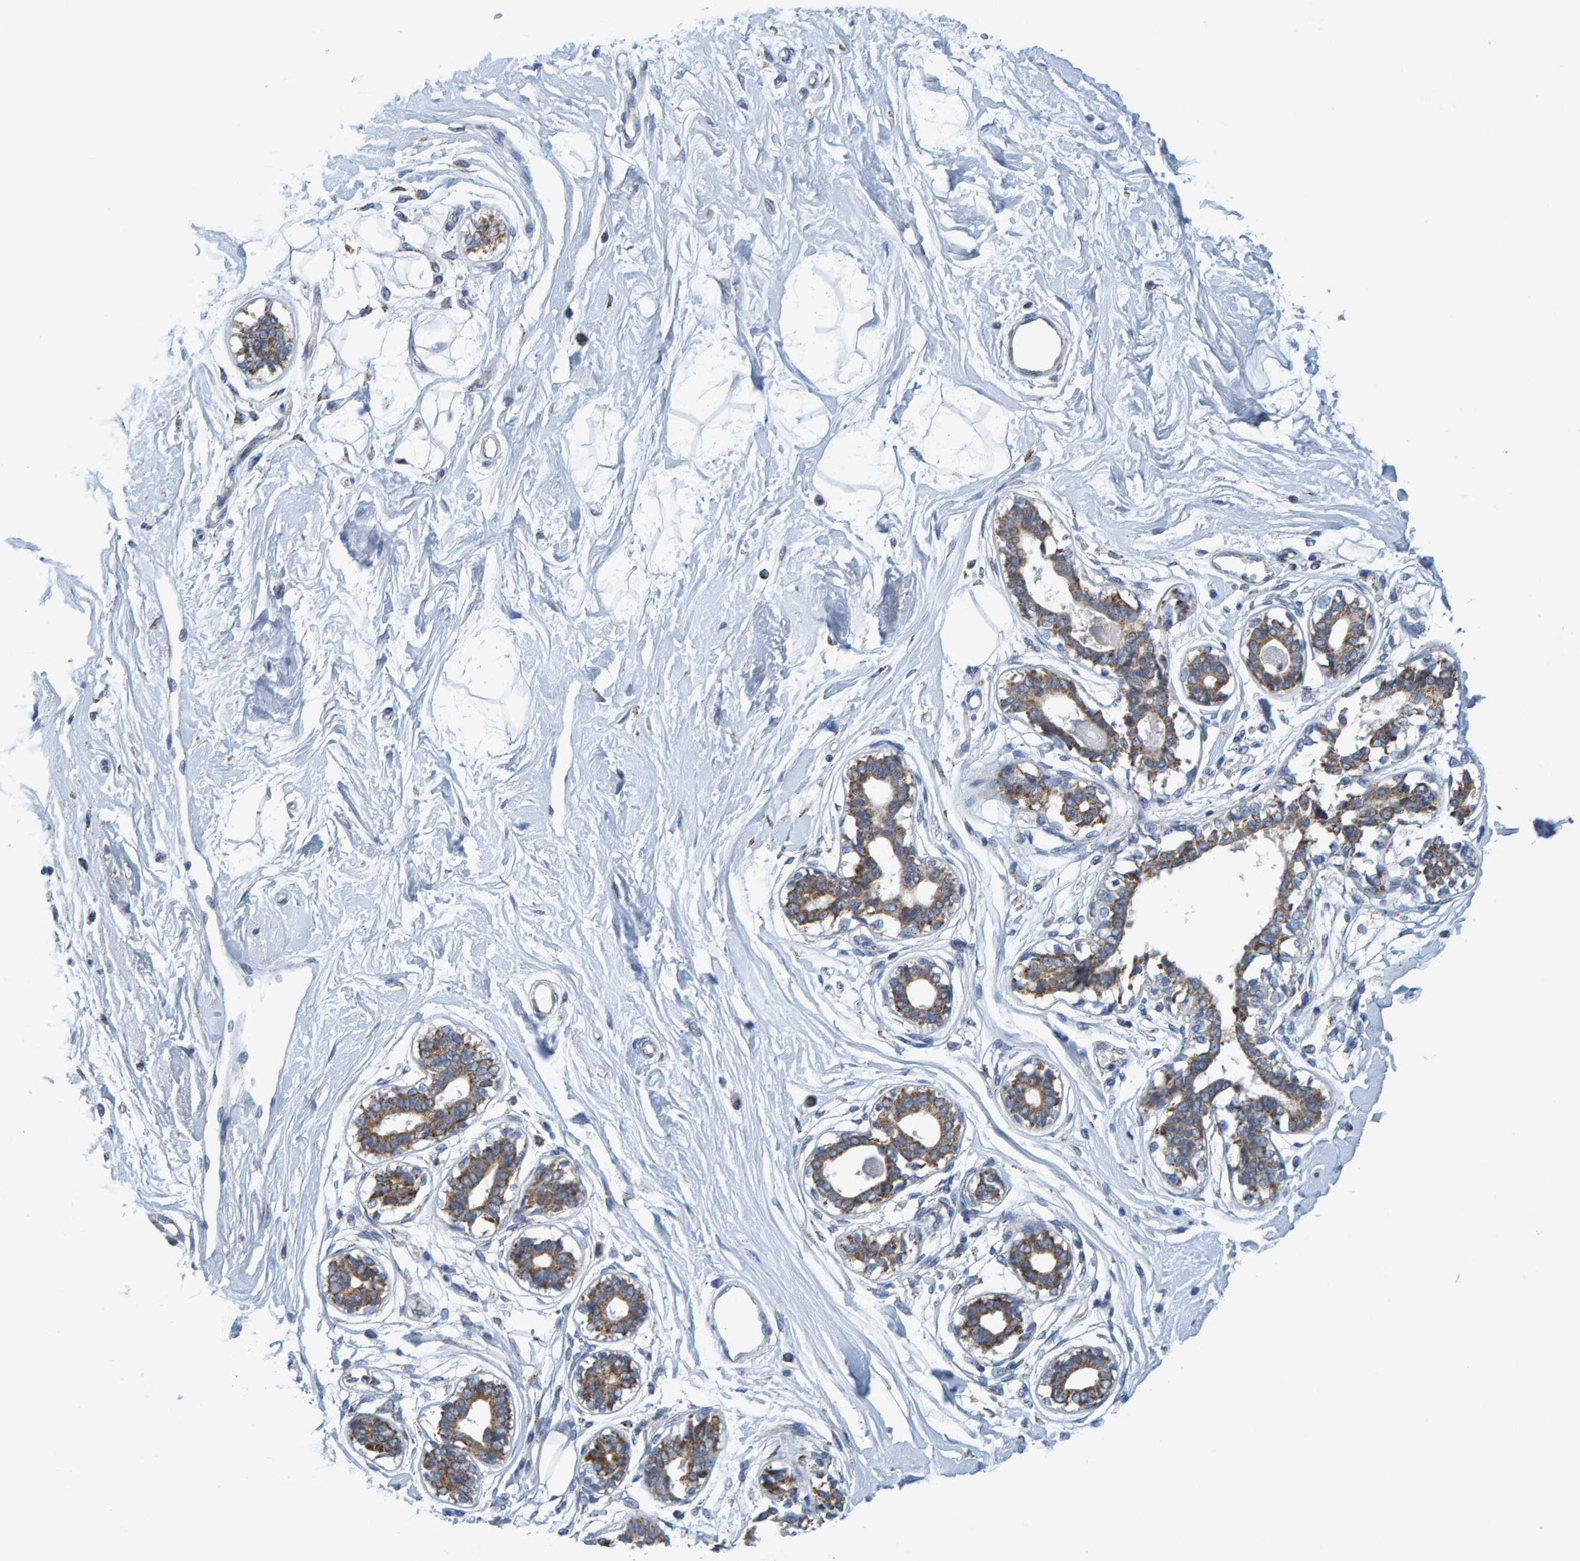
{"staining": {"intensity": "negative", "quantity": "none", "location": "none"}, "tissue": "breast", "cell_type": "Adipocytes", "image_type": "normal", "snomed": [{"axis": "morphology", "description": "Normal tissue, NOS"}, {"axis": "topography", "description": "Breast"}], "caption": "This is an immunohistochemistry (IHC) image of unremarkable breast. There is no positivity in adipocytes.", "gene": "MRPS7", "patient": {"sex": "female", "age": 45}}